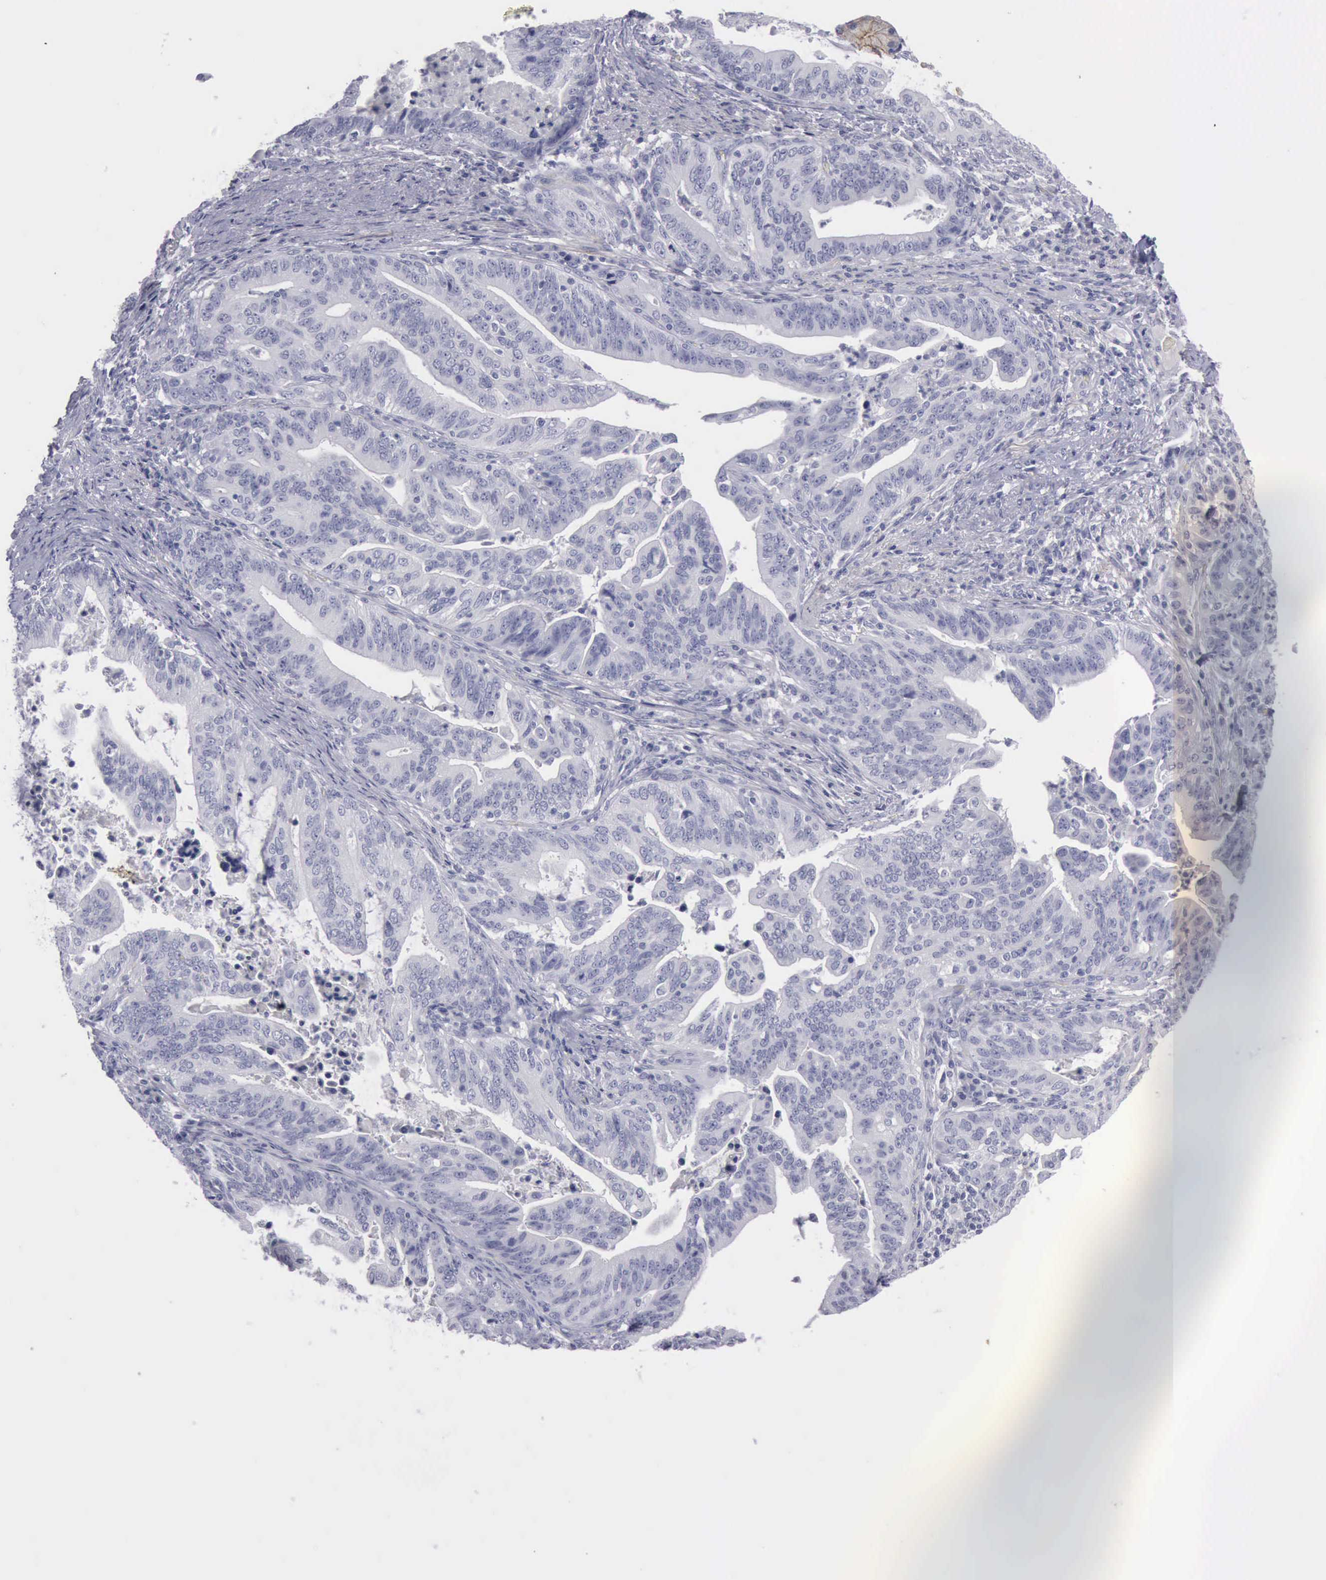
{"staining": {"intensity": "negative", "quantity": "none", "location": "none"}, "tissue": "stomach cancer", "cell_type": "Tumor cells", "image_type": "cancer", "snomed": [{"axis": "morphology", "description": "Adenocarcinoma, NOS"}, {"axis": "topography", "description": "Stomach, upper"}], "caption": "The immunohistochemistry photomicrograph has no significant expression in tumor cells of adenocarcinoma (stomach) tissue. (DAB (3,3'-diaminobenzidine) immunohistochemistry, high magnification).", "gene": "CDH2", "patient": {"sex": "female", "age": 50}}